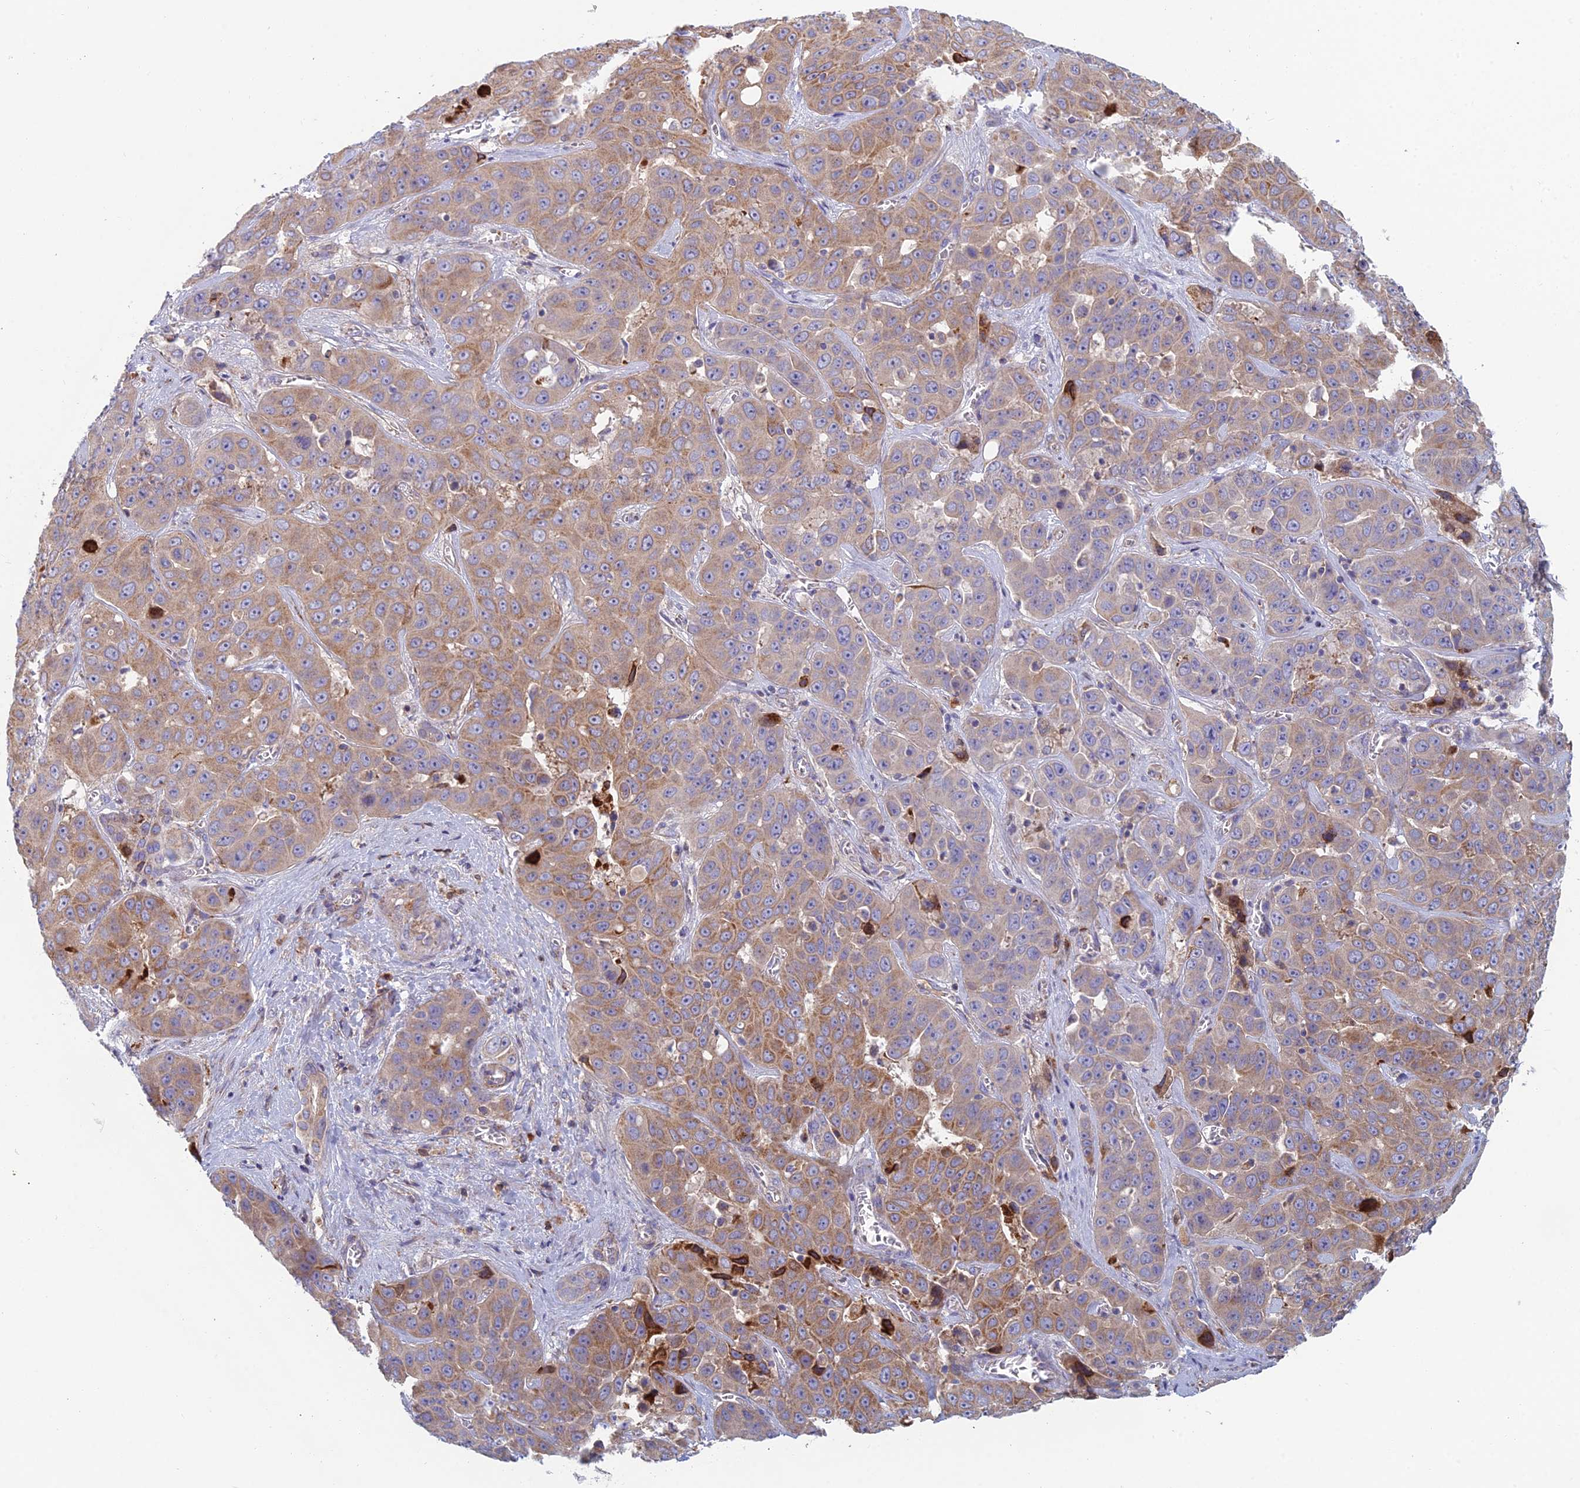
{"staining": {"intensity": "moderate", "quantity": ">75%", "location": "cytoplasmic/membranous"}, "tissue": "liver cancer", "cell_type": "Tumor cells", "image_type": "cancer", "snomed": [{"axis": "morphology", "description": "Cholangiocarcinoma"}, {"axis": "topography", "description": "Liver"}], "caption": "A medium amount of moderate cytoplasmic/membranous expression is seen in approximately >75% of tumor cells in liver cholangiocarcinoma tissue. (Brightfield microscopy of DAB IHC at high magnification).", "gene": "IFTAP", "patient": {"sex": "female", "age": 52}}